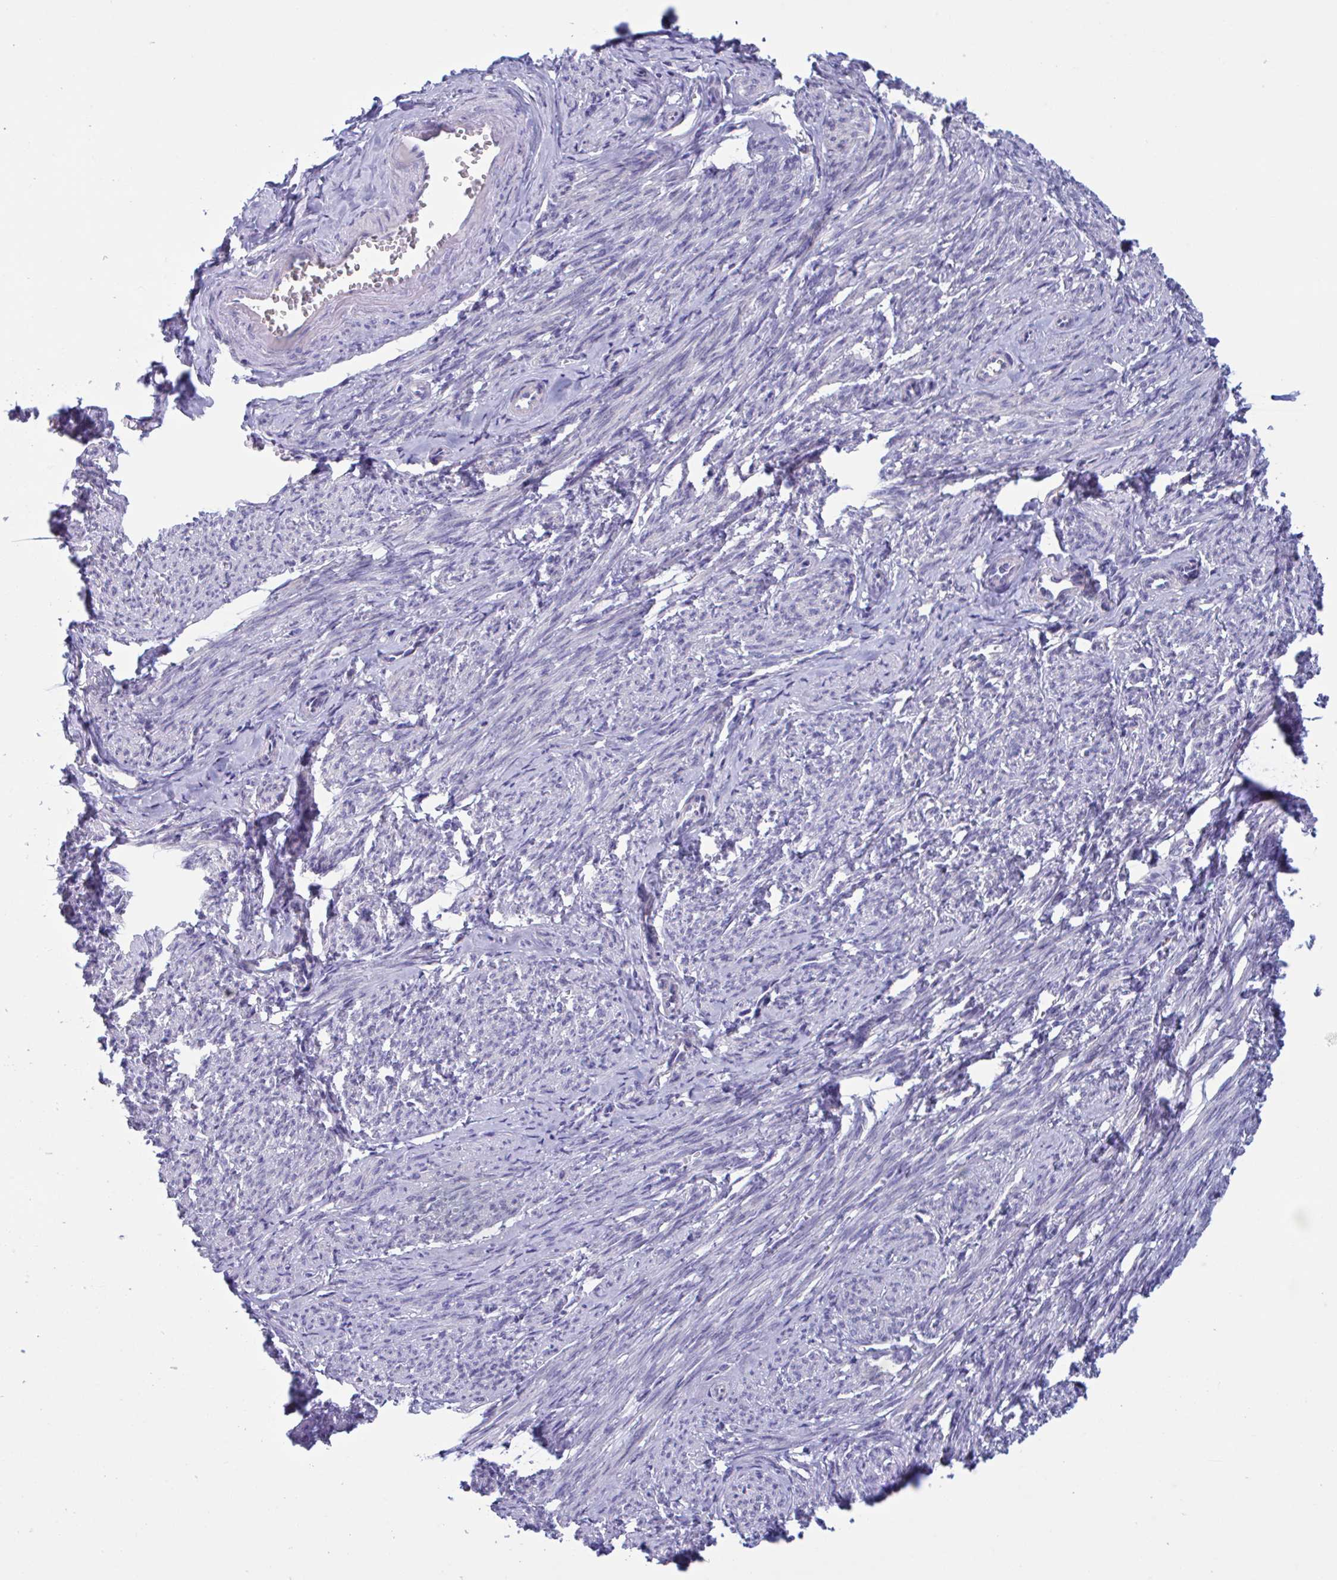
{"staining": {"intensity": "negative", "quantity": "none", "location": "none"}, "tissue": "smooth muscle", "cell_type": "Smooth muscle cells", "image_type": "normal", "snomed": [{"axis": "morphology", "description": "Normal tissue, NOS"}, {"axis": "topography", "description": "Smooth muscle"}], "caption": "Immunohistochemical staining of unremarkable smooth muscle exhibits no significant expression in smooth muscle cells. The staining was performed using DAB to visualize the protein expression in brown, while the nuclei were stained in blue with hematoxylin (Magnification: 20x).", "gene": "MS4A14", "patient": {"sex": "female", "age": 65}}